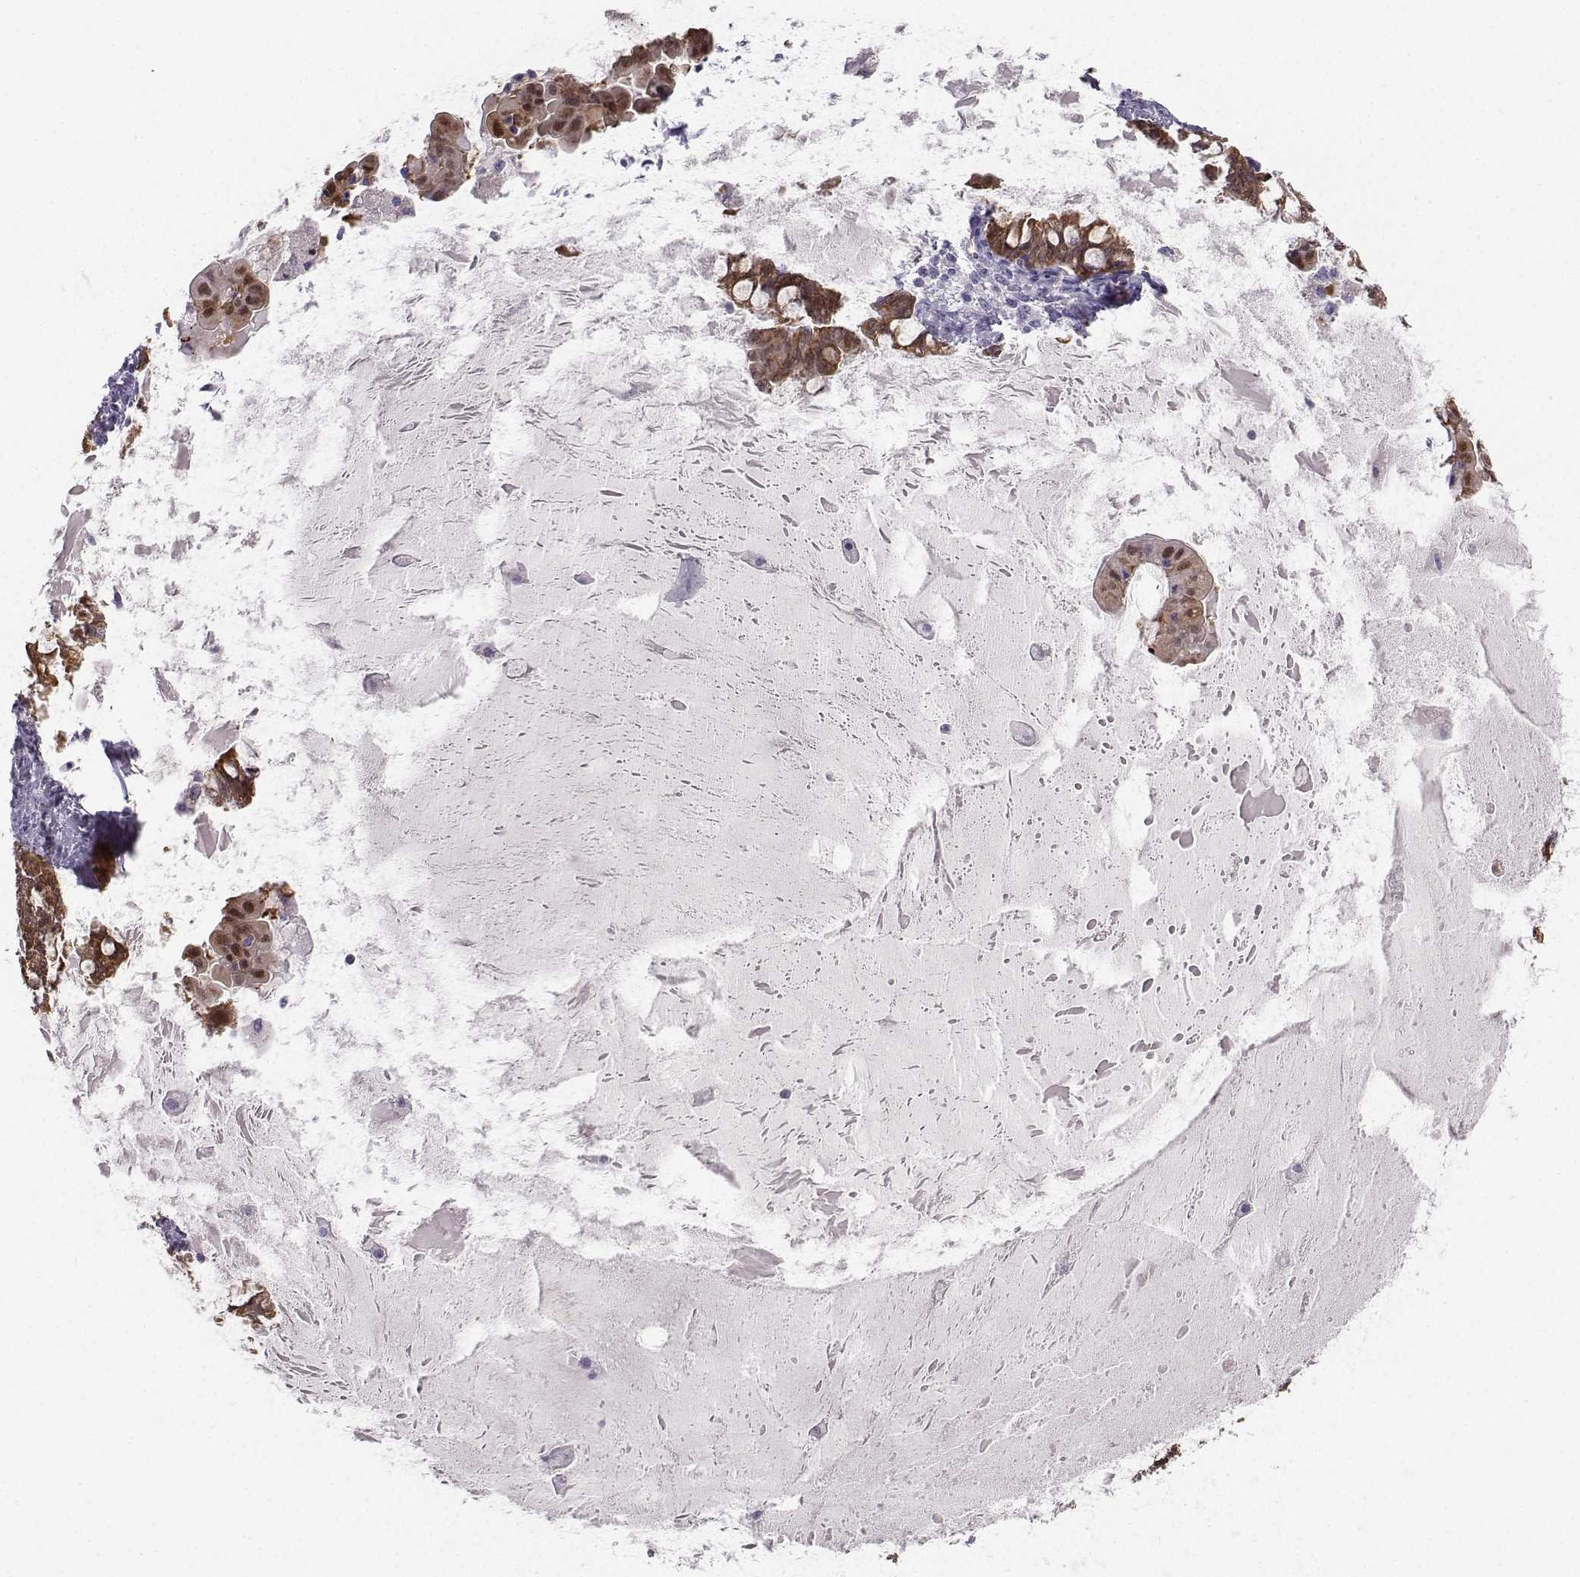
{"staining": {"intensity": "strong", "quantity": "25%-75%", "location": "cytoplasmic/membranous"}, "tissue": "ovarian cancer", "cell_type": "Tumor cells", "image_type": "cancer", "snomed": [{"axis": "morphology", "description": "Cystadenocarcinoma, mucinous, NOS"}, {"axis": "topography", "description": "Ovary"}], "caption": "The micrograph displays a brown stain indicating the presence of a protein in the cytoplasmic/membranous of tumor cells in ovarian cancer.", "gene": "NQO1", "patient": {"sex": "female", "age": 63}}